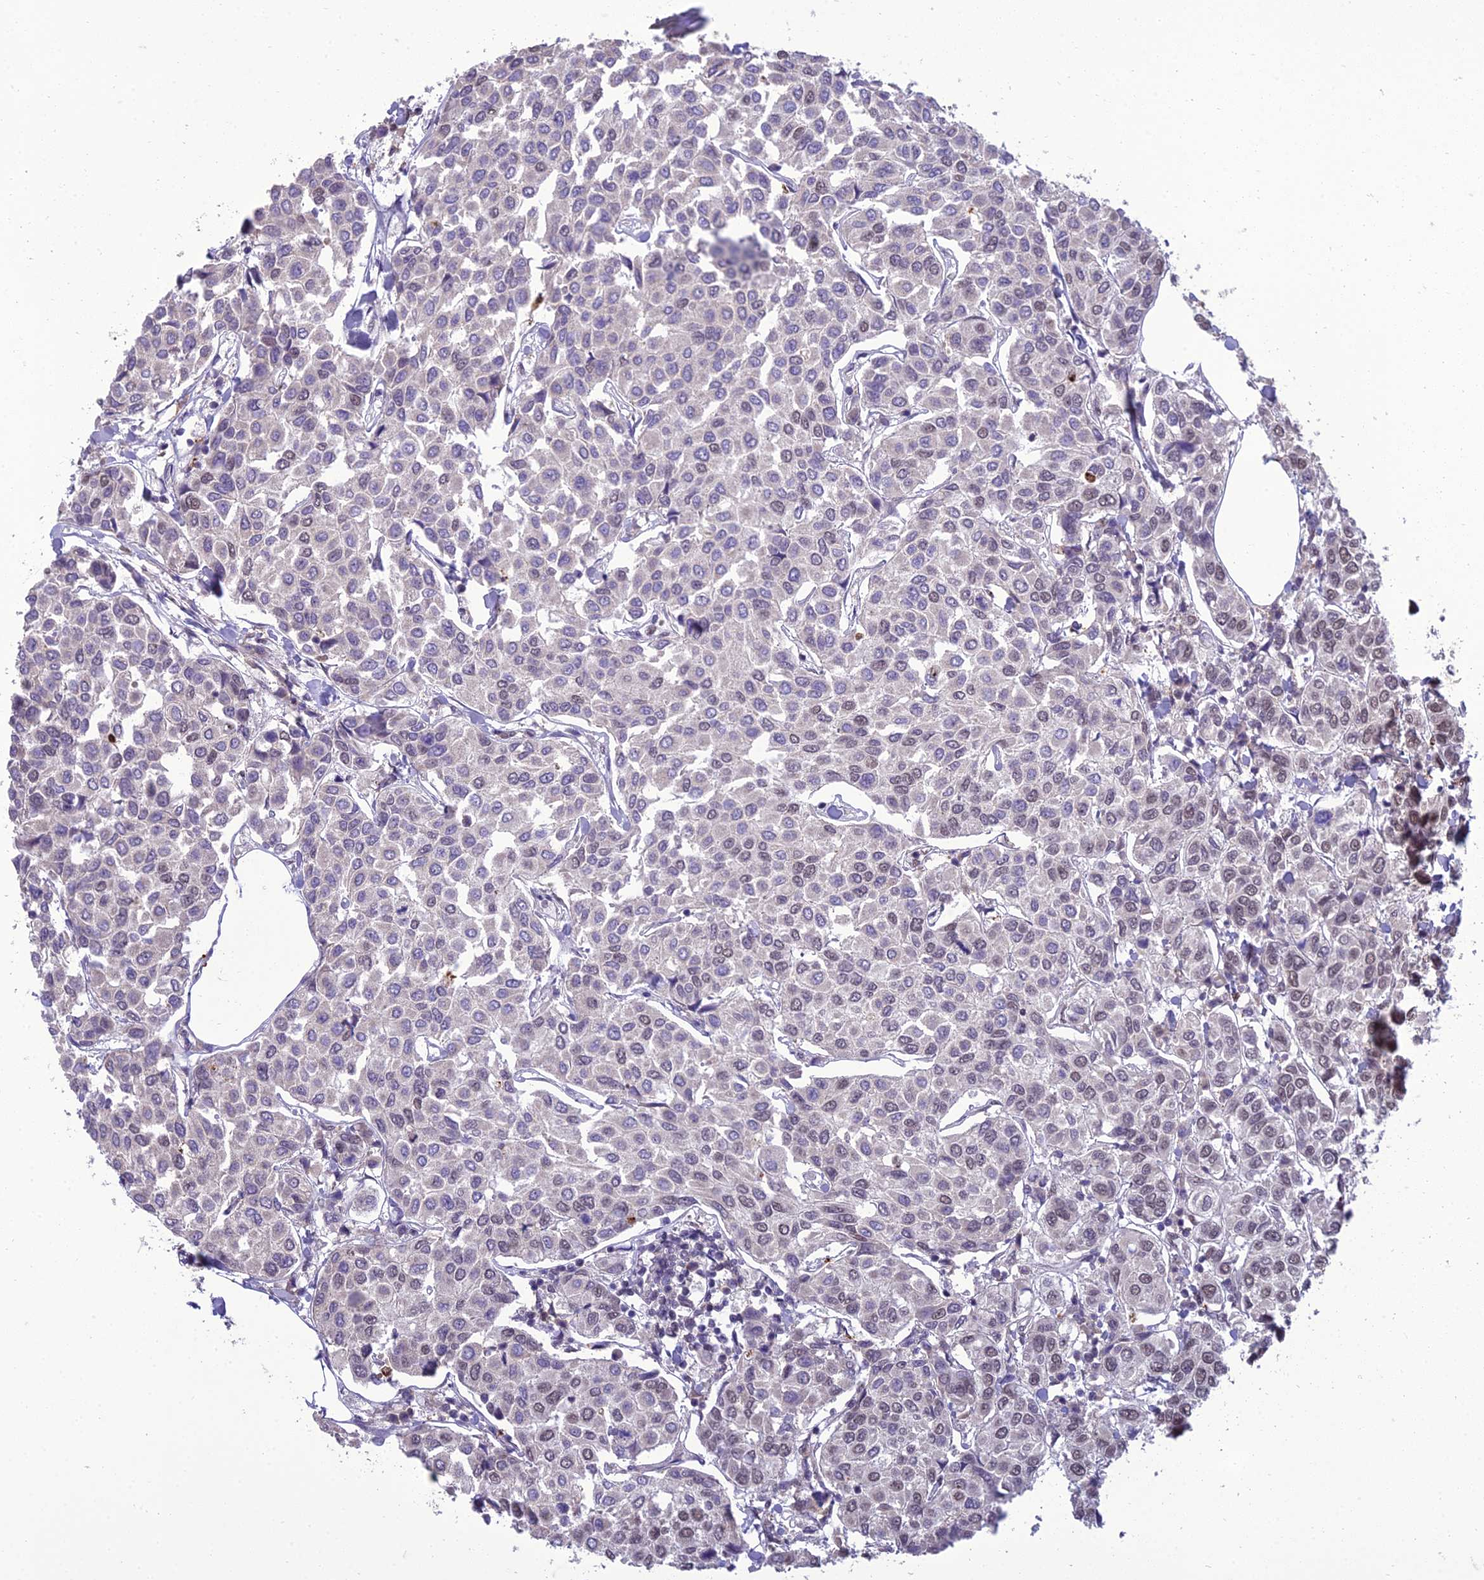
{"staining": {"intensity": "negative", "quantity": "none", "location": "none"}, "tissue": "breast cancer", "cell_type": "Tumor cells", "image_type": "cancer", "snomed": [{"axis": "morphology", "description": "Duct carcinoma"}, {"axis": "topography", "description": "Breast"}], "caption": "An immunohistochemistry (IHC) image of breast cancer (invasive ductal carcinoma) is shown. There is no staining in tumor cells of breast cancer (invasive ductal carcinoma).", "gene": "RANBP3", "patient": {"sex": "female", "age": 55}}